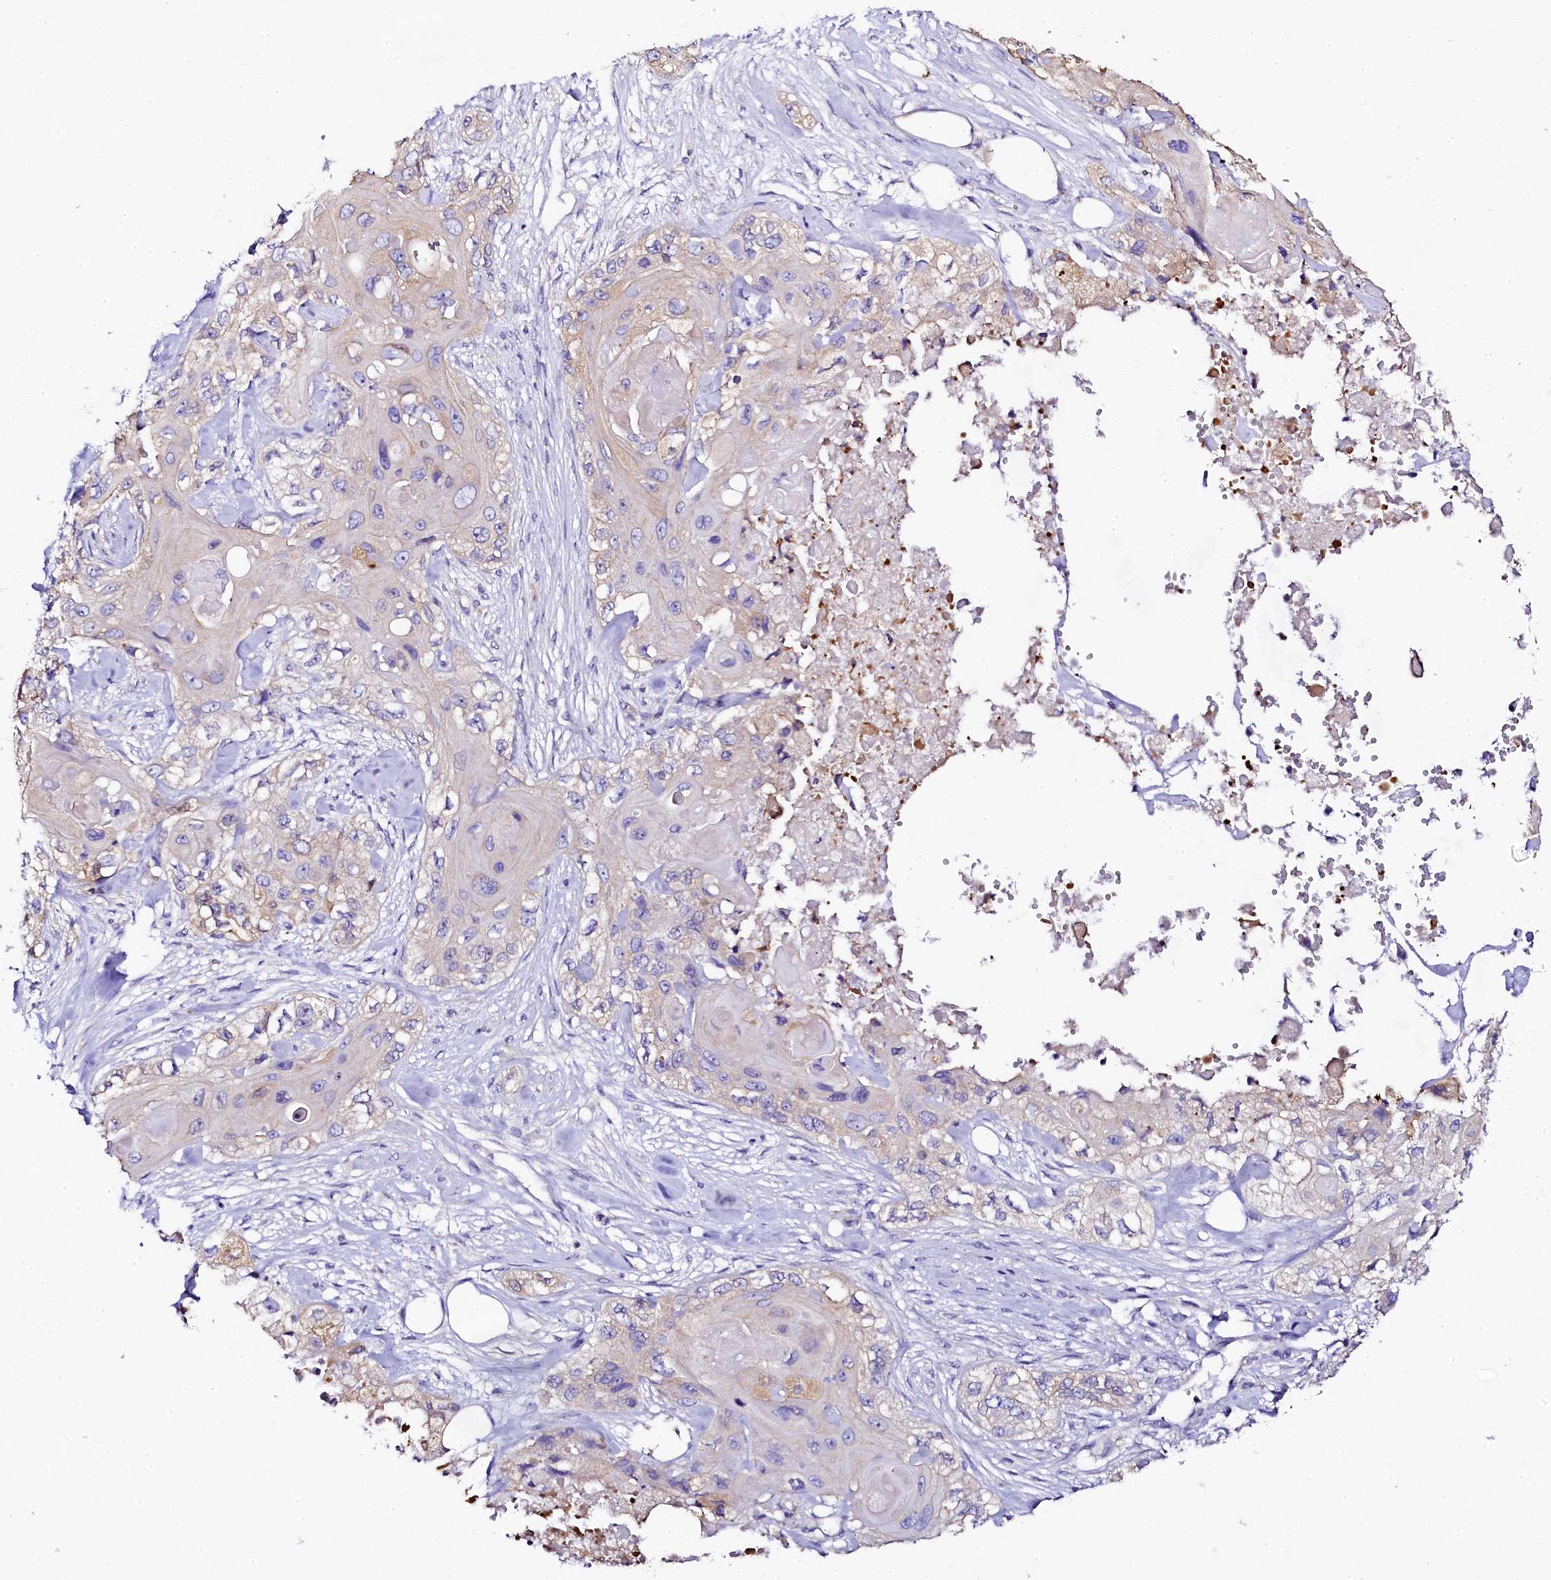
{"staining": {"intensity": "negative", "quantity": "none", "location": "none"}, "tissue": "skin cancer", "cell_type": "Tumor cells", "image_type": "cancer", "snomed": [{"axis": "morphology", "description": "Normal tissue, NOS"}, {"axis": "morphology", "description": "Squamous cell carcinoma, NOS"}, {"axis": "topography", "description": "Skin"}], "caption": "DAB (3,3'-diaminobenzidine) immunohistochemical staining of human skin squamous cell carcinoma exhibits no significant expression in tumor cells. Nuclei are stained in blue.", "gene": "NAA16", "patient": {"sex": "male", "age": 72}}